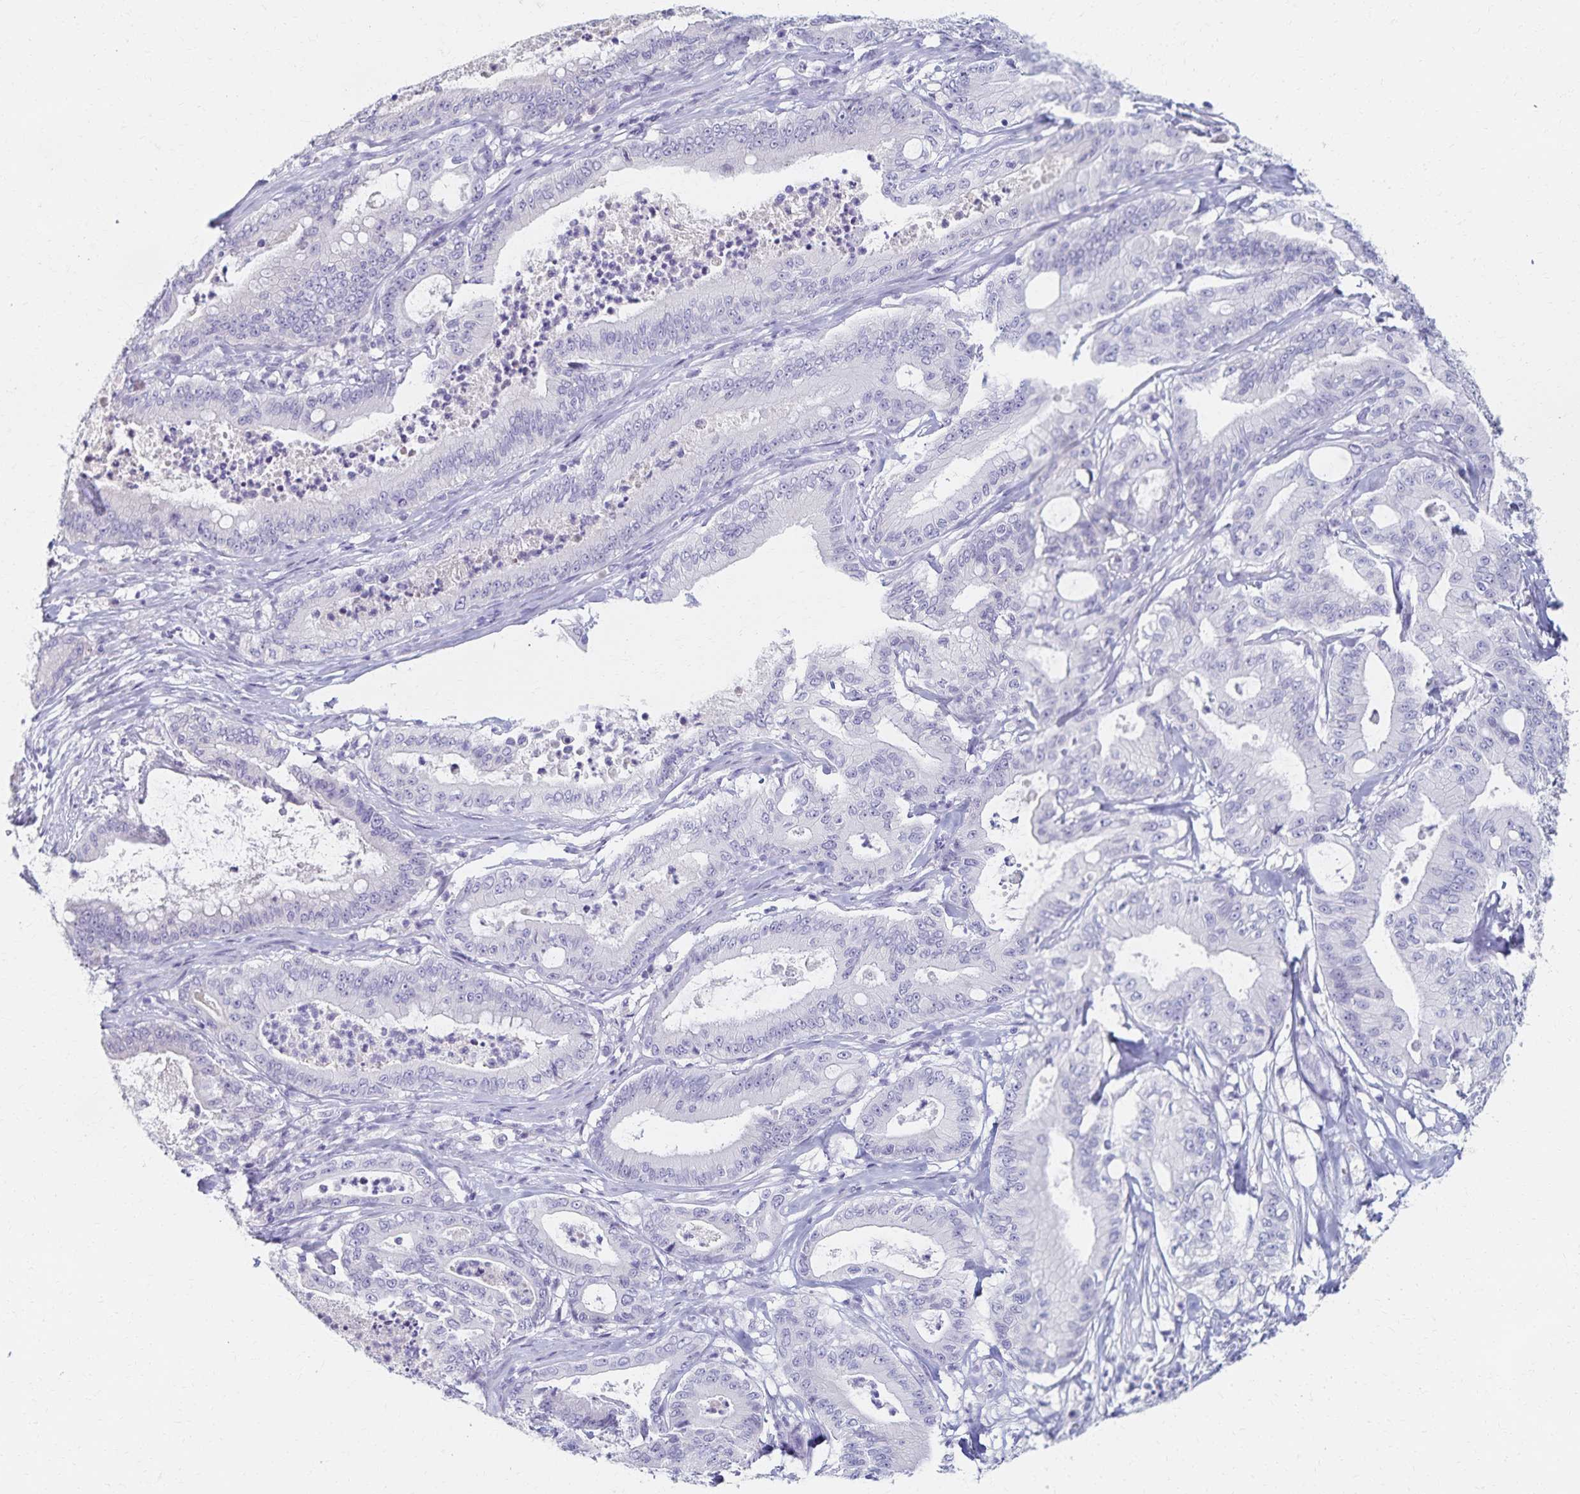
{"staining": {"intensity": "negative", "quantity": "none", "location": "none"}, "tissue": "pancreatic cancer", "cell_type": "Tumor cells", "image_type": "cancer", "snomed": [{"axis": "morphology", "description": "Adenocarcinoma, NOS"}, {"axis": "topography", "description": "Pancreas"}], "caption": "High power microscopy photomicrograph of an immunohistochemistry histopathology image of pancreatic cancer (adenocarcinoma), revealing no significant staining in tumor cells. (DAB (3,3'-diaminobenzidine) IHC with hematoxylin counter stain).", "gene": "C2orf50", "patient": {"sex": "male", "age": 71}}